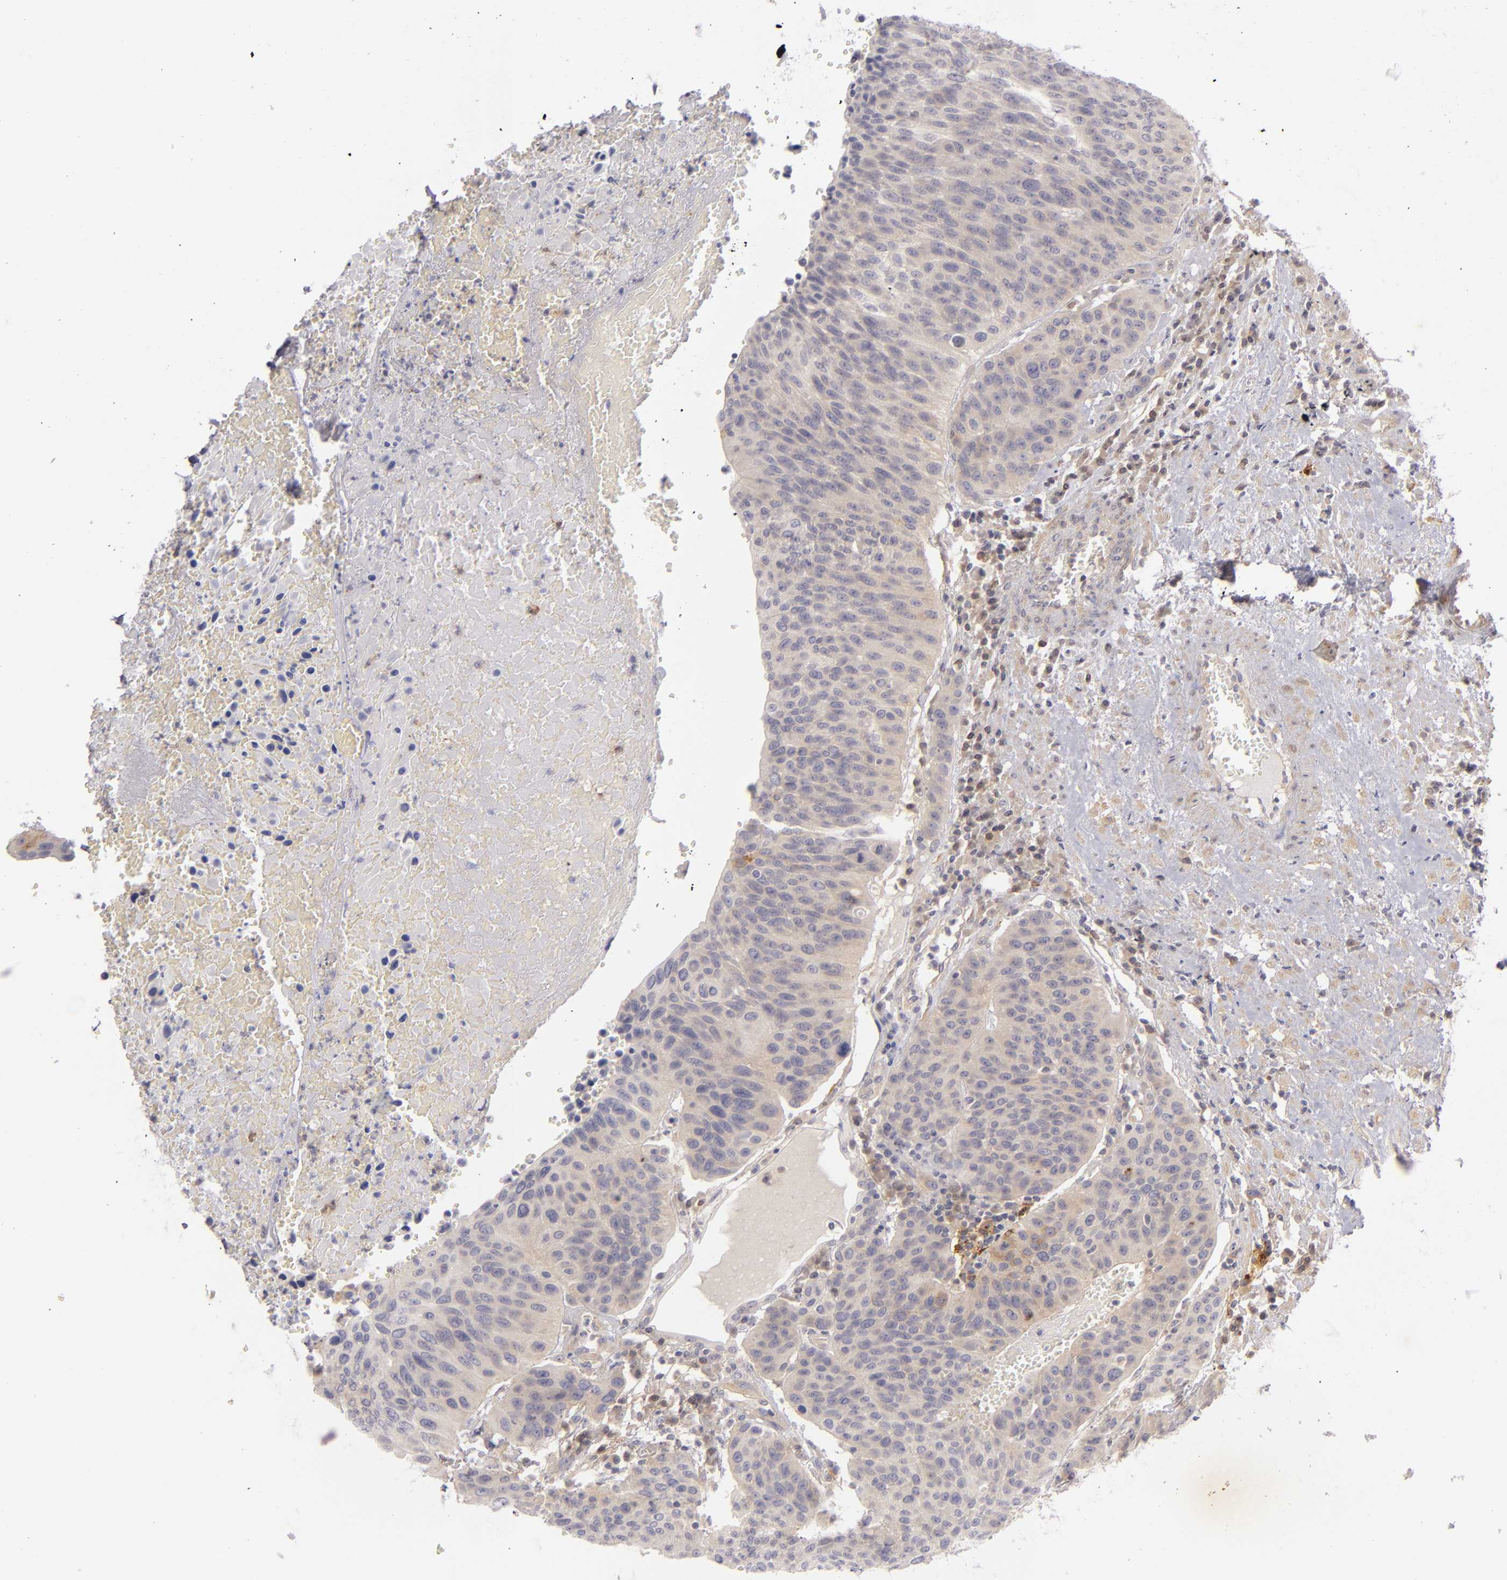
{"staining": {"intensity": "weak", "quantity": ">75%", "location": "cytoplasmic/membranous"}, "tissue": "urothelial cancer", "cell_type": "Tumor cells", "image_type": "cancer", "snomed": [{"axis": "morphology", "description": "Urothelial carcinoma, High grade"}, {"axis": "topography", "description": "Urinary bladder"}], "caption": "An immunohistochemistry micrograph of neoplastic tissue is shown. Protein staining in brown labels weak cytoplasmic/membranous positivity in high-grade urothelial carcinoma within tumor cells.", "gene": "CD83", "patient": {"sex": "male", "age": 66}}